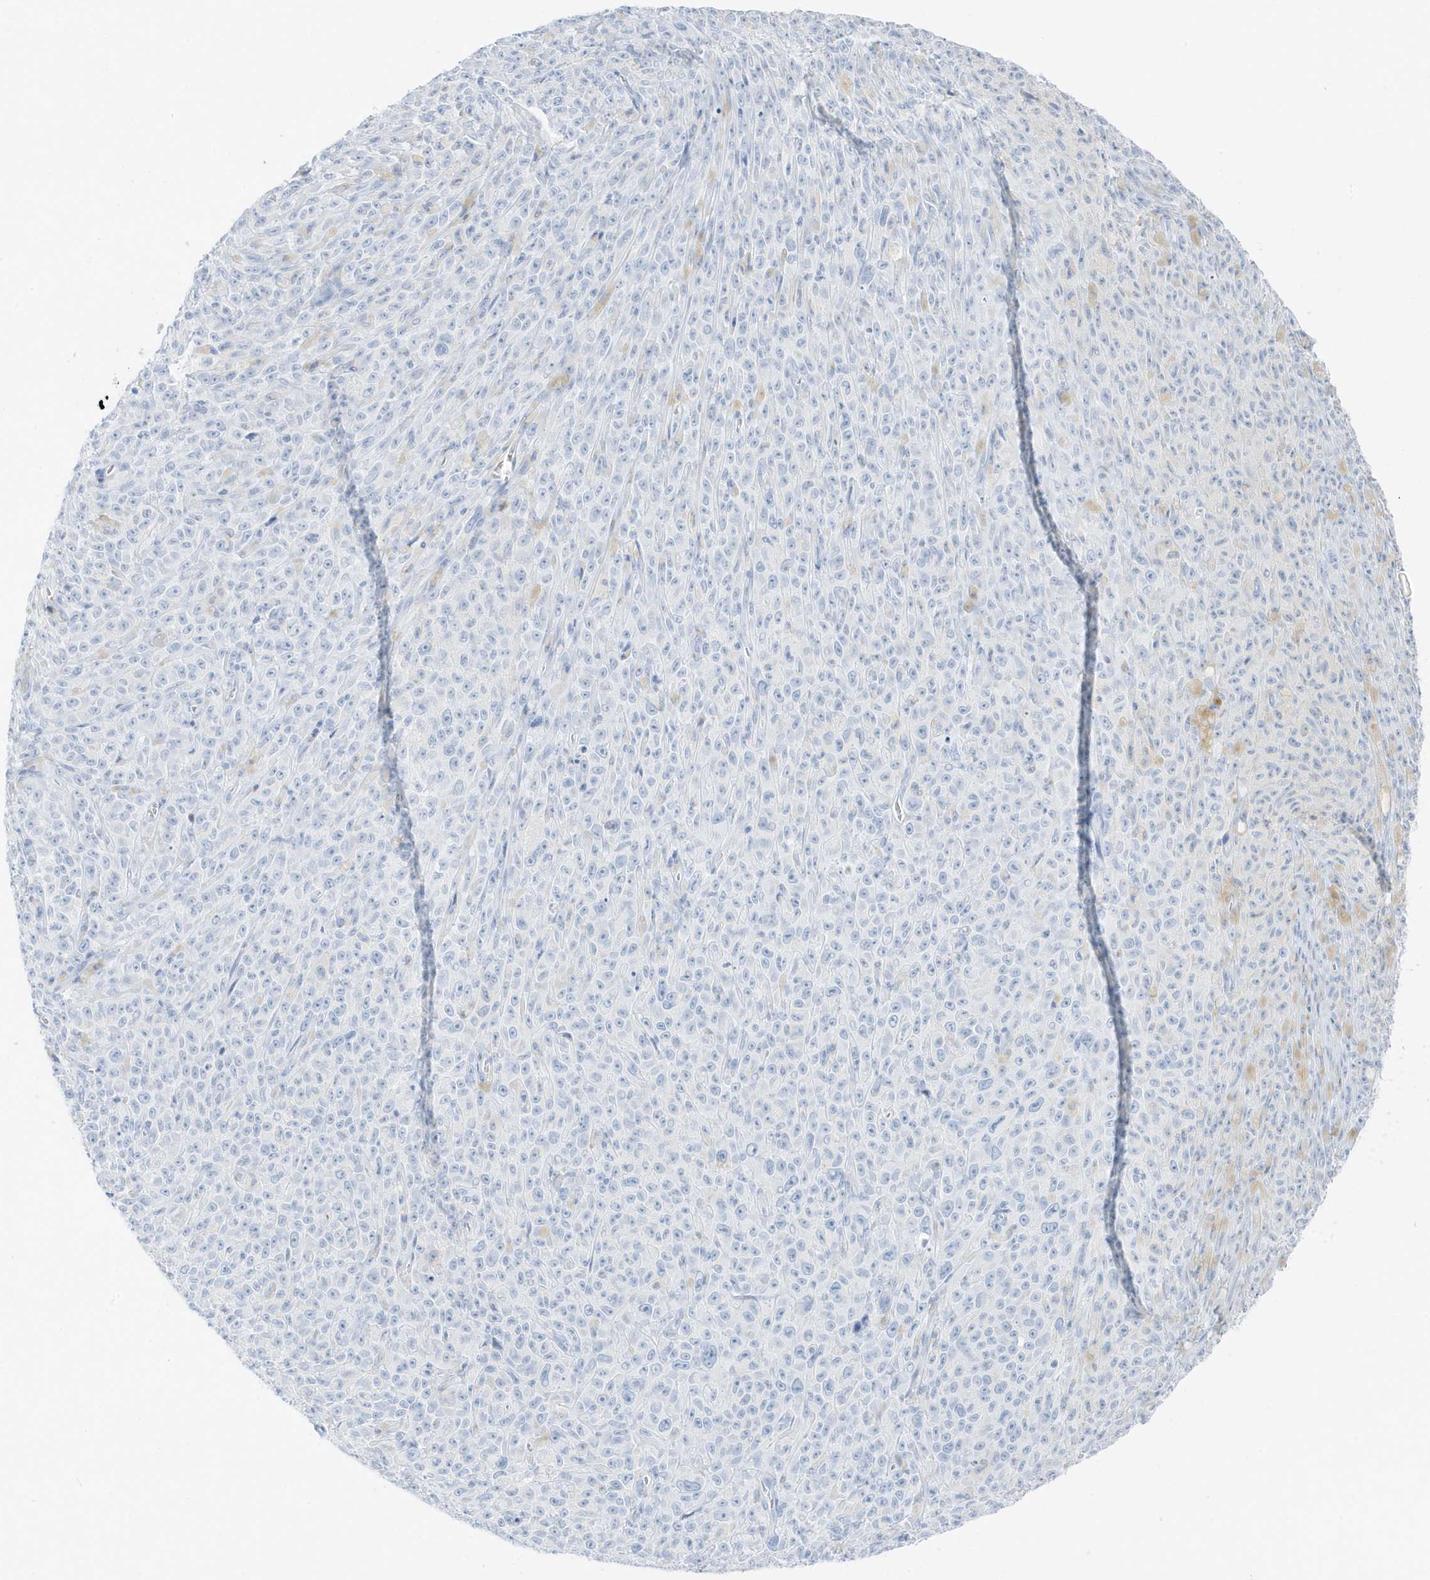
{"staining": {"intensity": "negative", "quantity": "none", "location": "none"}, "tissue": "melanoma", "cell_type": "Tumor cells", "image_type": "cancer", "snomed": [{"axis": "morphology", "description": "Malignant melanoma, NOS"}, {"axis": "topography", "description": "Skin"}], "caption": "High magnification brightfield microscopy of malignant melanoma stained with DAB (3,3'-diaminobenzidine) (brown) and counterstained with hematoxylin (blue): tumor cells show no significant expression.", "gene": "SLC22A13", "patient": {"sex": "female", "age": 82}}